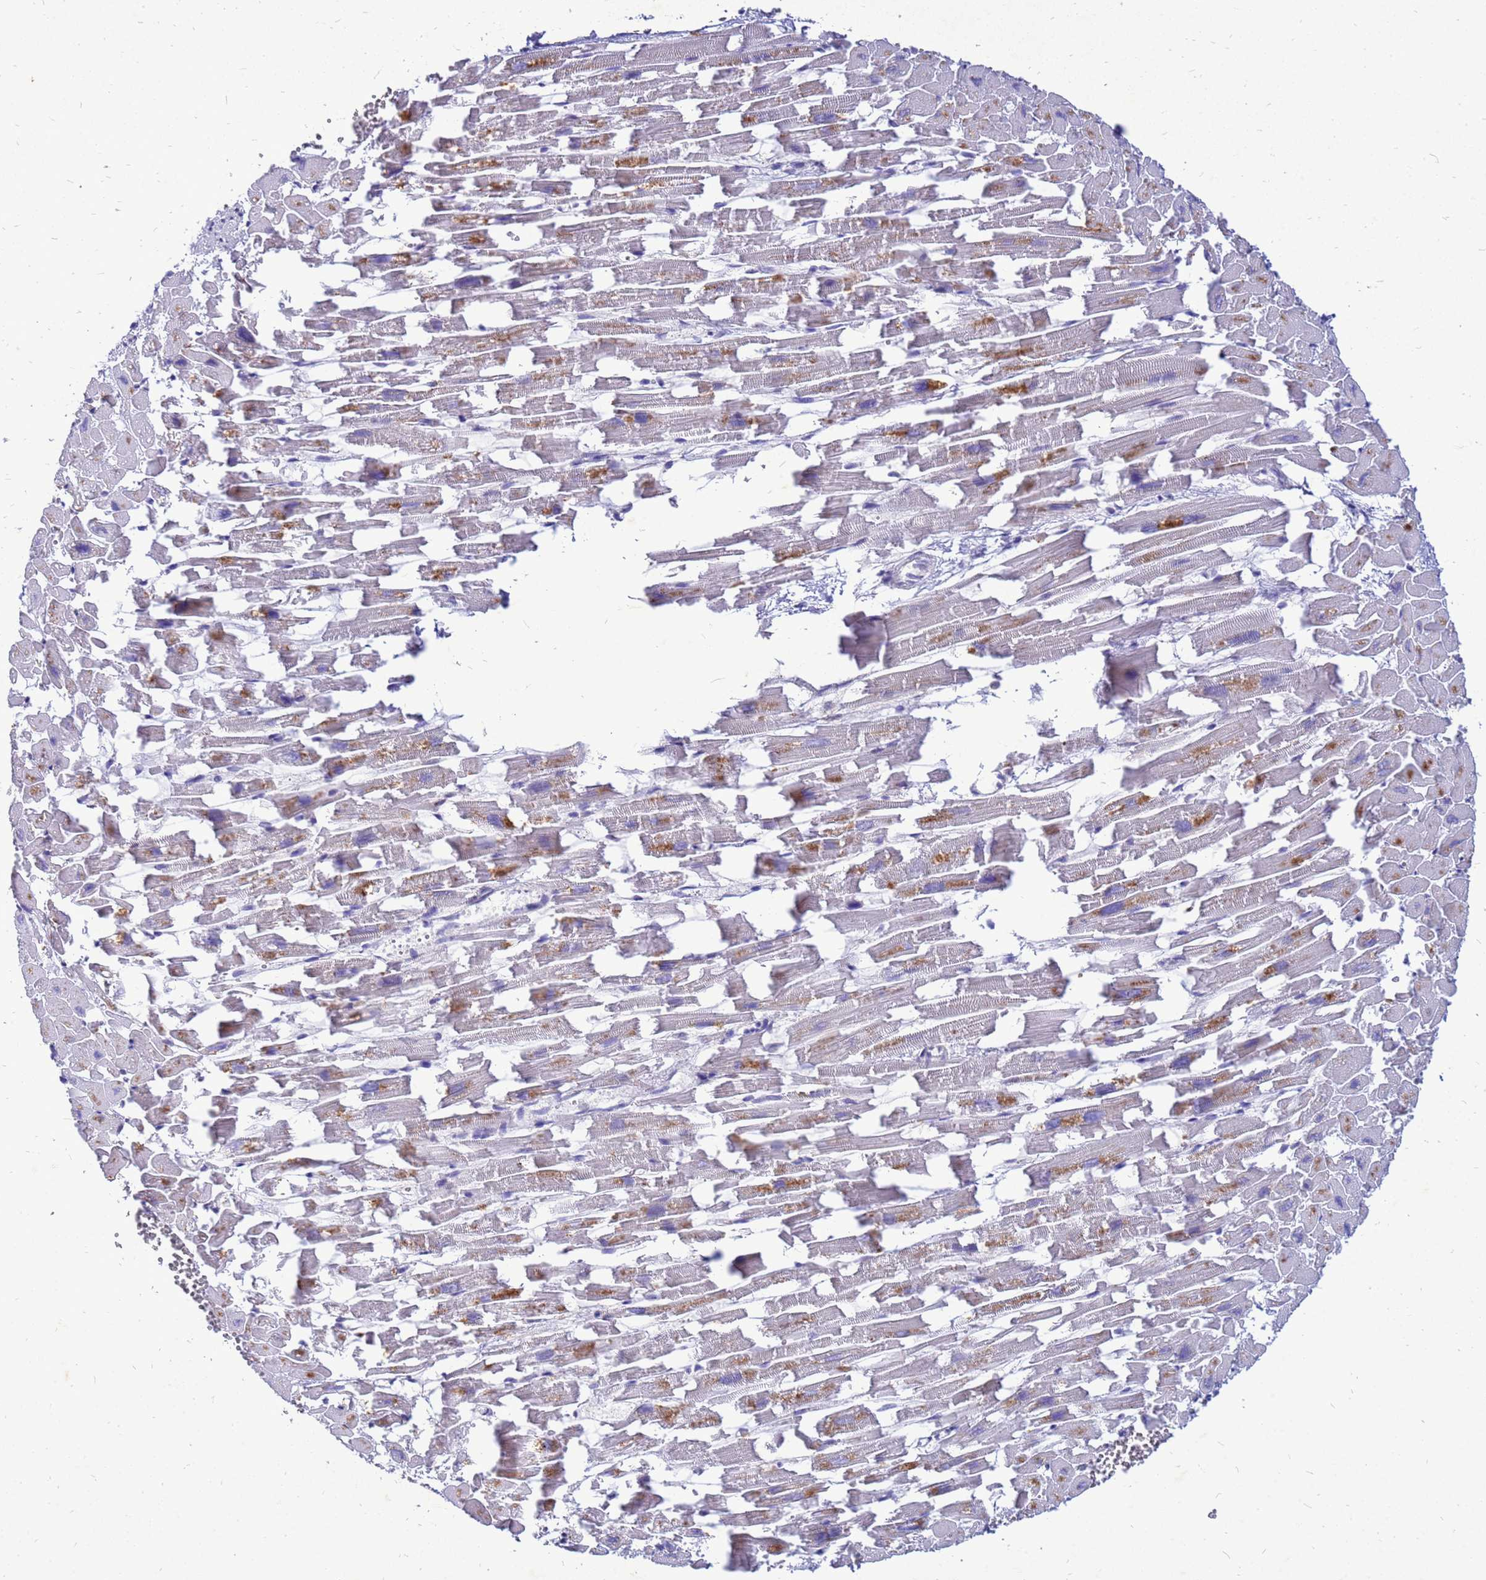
{"staining": {"intensity": "moderate", "quantity": "<25%", "location": "cytoplasmic/membranous"}, "tissue": "heart muscle", "cell_type": "Cardiomyocytes", "image_type": "normal", "snomed": [{"axis": "morphology", "description": "Normal tissue, NOS"}, {"axis": "topography", "description": "Heart"}], "caption": "Human heart muscle stained with a brown dye exhibits moderate cytoplasmic/membranous positive staining in approximately <25% of cardiomyocytes.", "gene": "AKR1C1", "patient": {"sex": "female", "age": 64}}